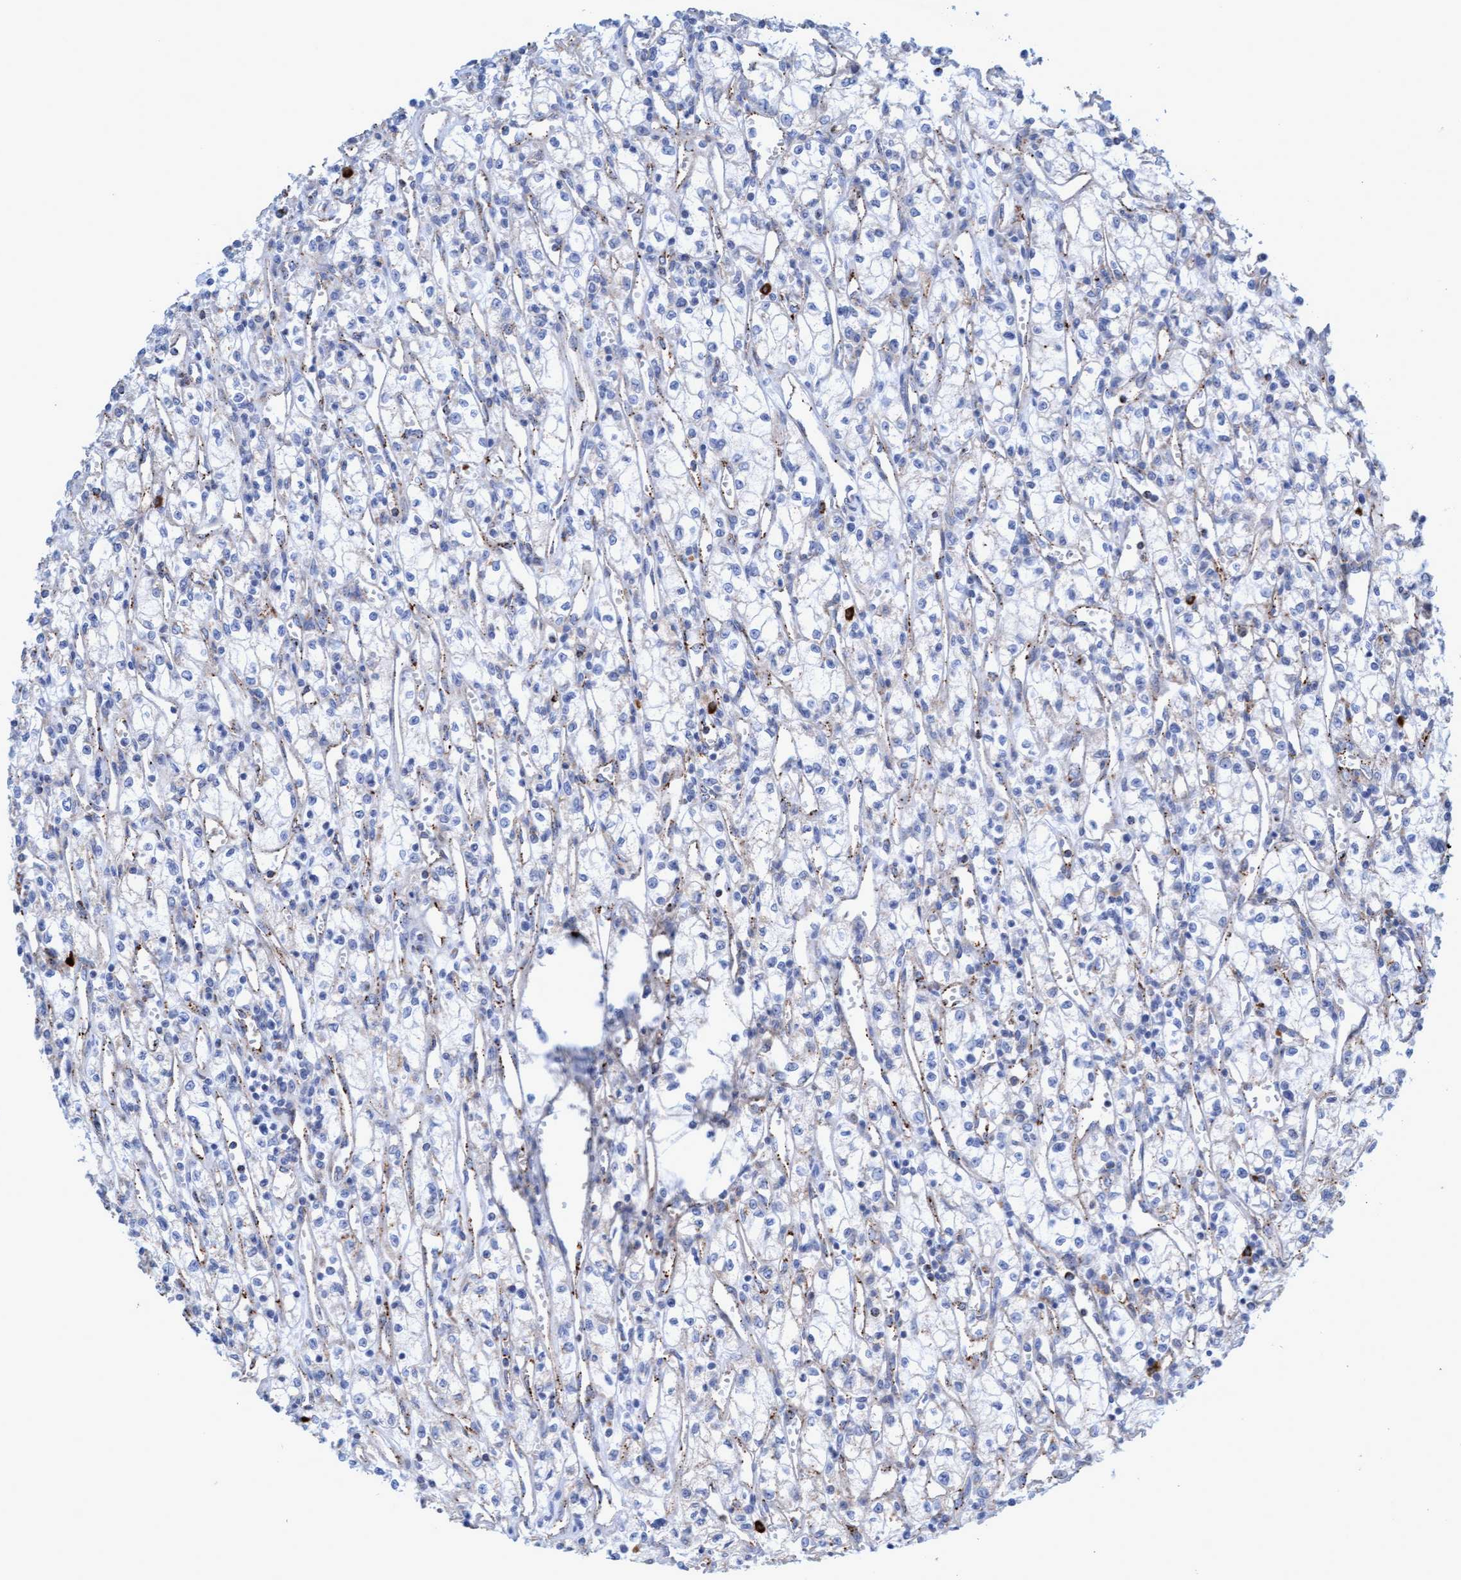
{"staining": {"intensity": "negative", "quantity": "none", "location": "none"}, "tissue": "renal cancer", "cell_type": "Tumor cells", "image_type": "cancer", "snomed": [{"axis": "morphology", "description": "Adenocarcinoma, NOS"}, {"axis": "topography", "description": "Kidney"}], "caption": "This is an immunohistochemistry (IHC) photomicrograph of human renal cancer (adenocarcinoma). There is no expression in tumor cells.", "gene": "SGSH", "patient": {"sex": "male", "age": 59}}